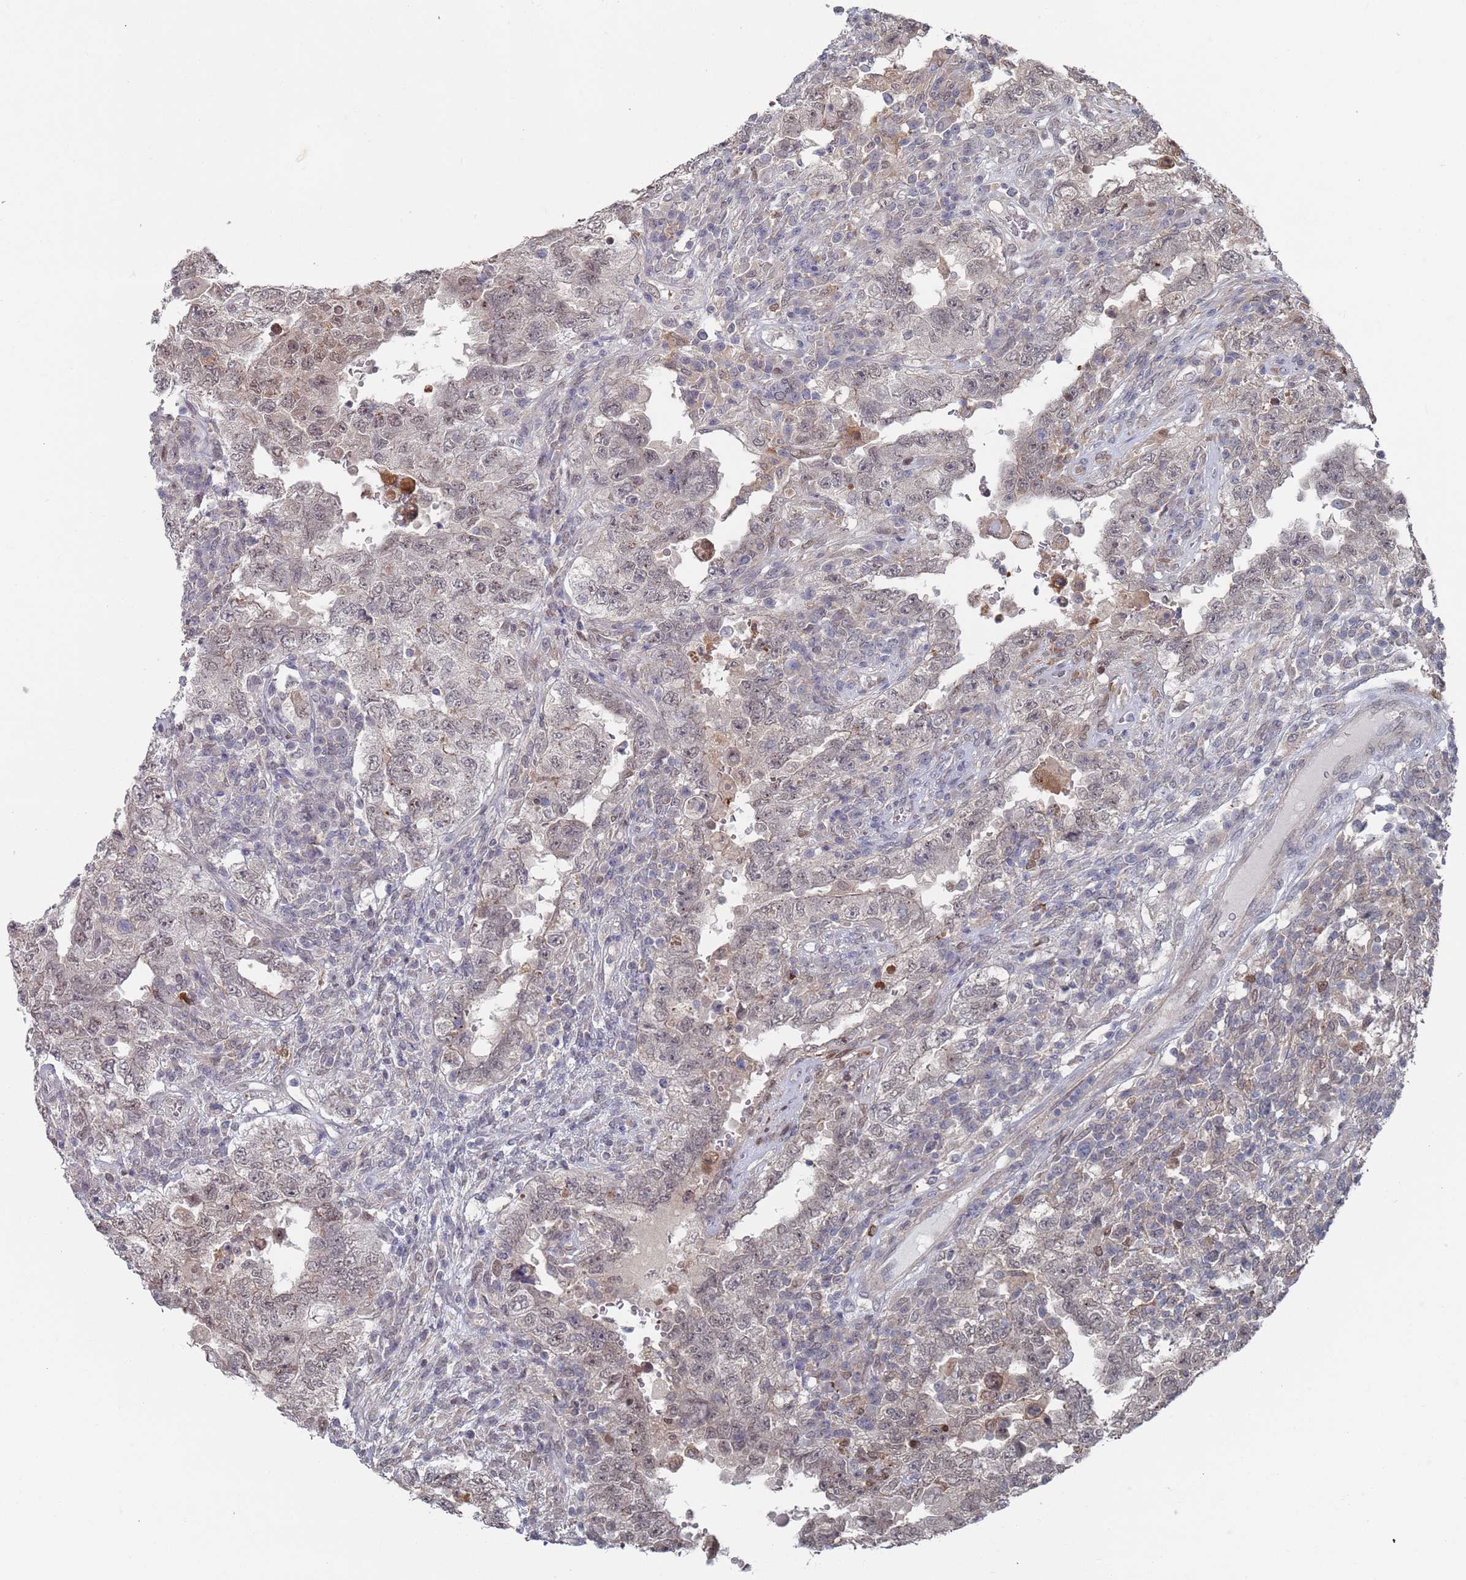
{"staining": {"intensity": "weak", "quantity": "25%-75%", "location": "nuclear"}, "tissue": "testis cancer", "cell_type": "Tumor cells", "image_type": "cancer", "snomed": [{"axis": "morphology", "description": "Carcinoma, Embryonal, NOS"}, {"axis": "topography", "description": "Testis"}], "caption": "IHC (DAB) staining of testis embryonal carcinoma reveals weak nuclear protein positivity in about 25%-75% of tumor cells.", "gene": "DGKD", "patient": {"sex": "male", "age": 26}}